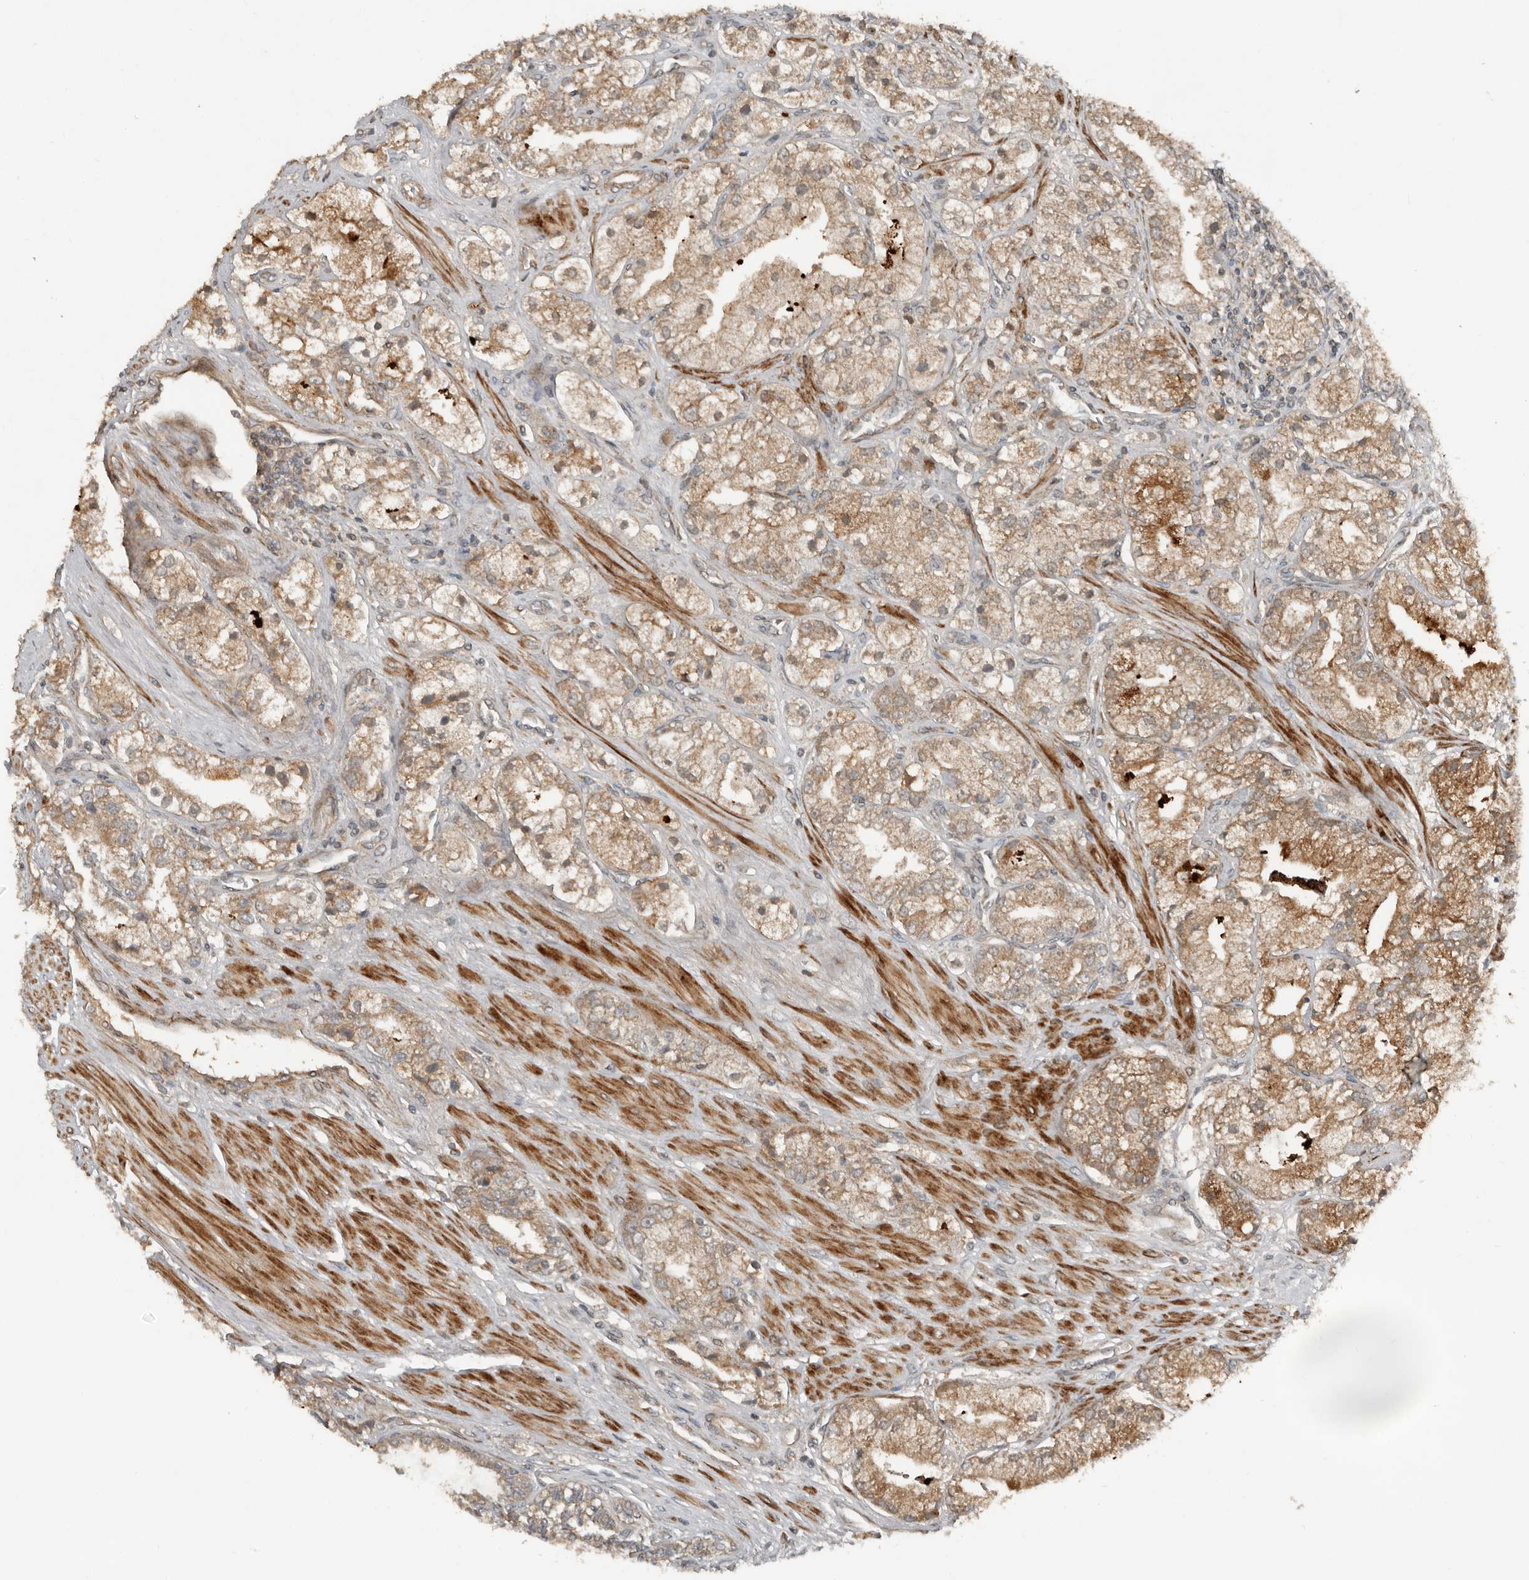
{"staining": {"intensity": "moderate", "quantity": ">75%", "location": "cytoplasmic/membranous"}, "tissue": "prostate cancer", "cell_type": "Tumor cells", "image_type": "cancer", "snomed": [{"axis": "morphology", "description": "Adenocarcinoma, High grade"}, {"axis": "topography", "description": "Prostate"}], "caption": "IHC photomicrograph of neoplastic tissue: human prostate adenocarcinoma (high-grade) stained using immunohistochemistry (IHC) shows medium levels of moderate protein expression localized specifically in the cytoplasmic/membranous of tumor cells, appearing as a cytoplasmic/membranous brown color.", "gene": "SLC6A7", "patient": {"sex": "male", "age": 50}}